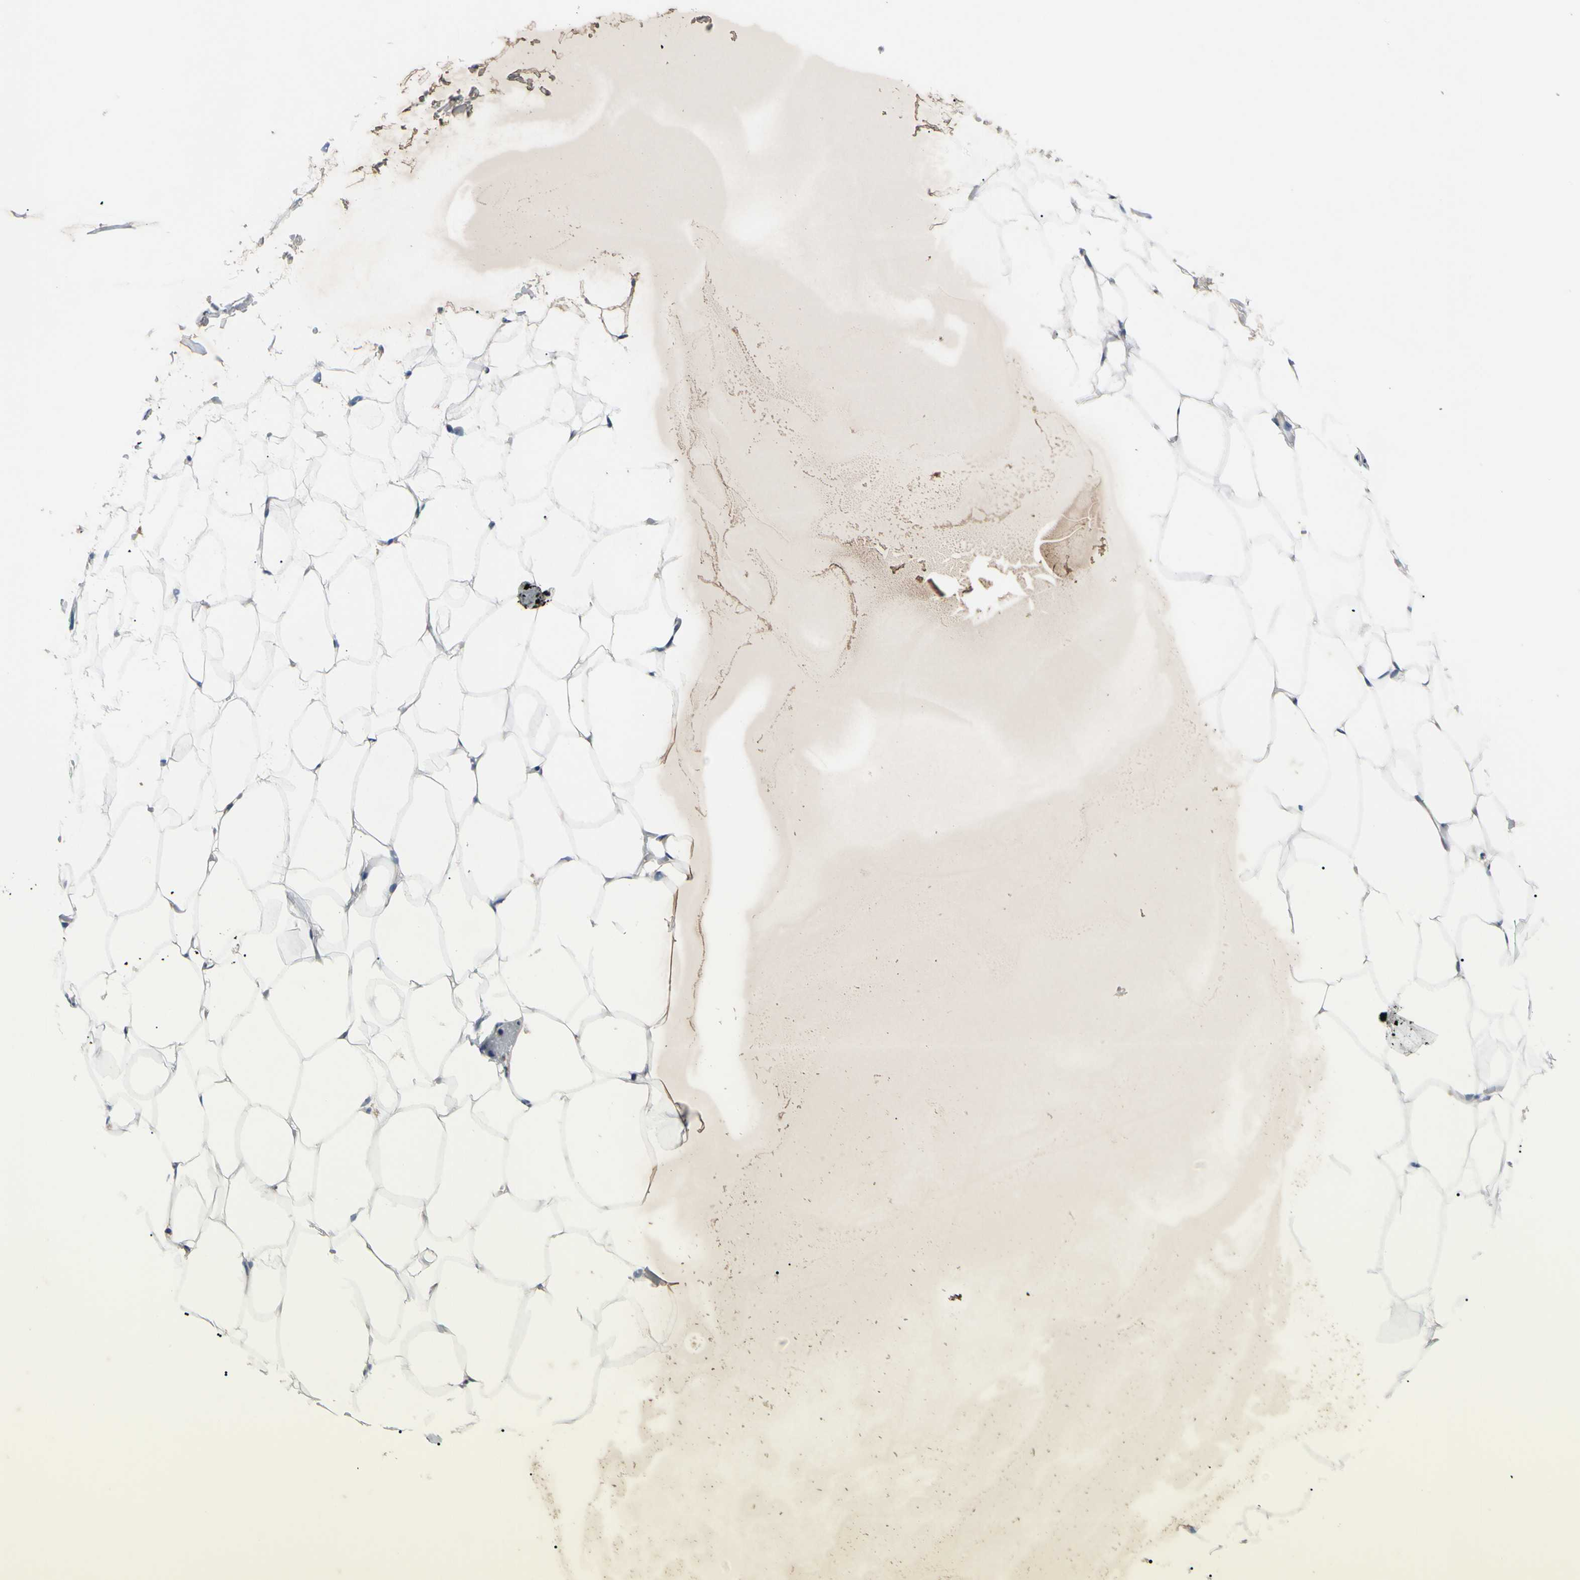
{"staining": {"intensity": "negative", "quantity": "none", "location": "none"}, "tissue": "adipose tissue", "cell_type": "Adipocytes", "image_type": "normal", "snomed": [{"axis": "morphology", "description": "Normal tissue, NOS"}, {"axis": "topography", "description": "Breast"}, {"axis": "topography", "description": "Adipose tissue"}], "caption": "Photomicrograph shows no significant protein staining in adipocytes of unremarkable adipose tissue. (DAB (3,3'-diaminobenzidine) immunohistochemistry with hematoxylin counter stain).", "gene": "HILPDA", "patient": {"sex": "female", "age": 25}}